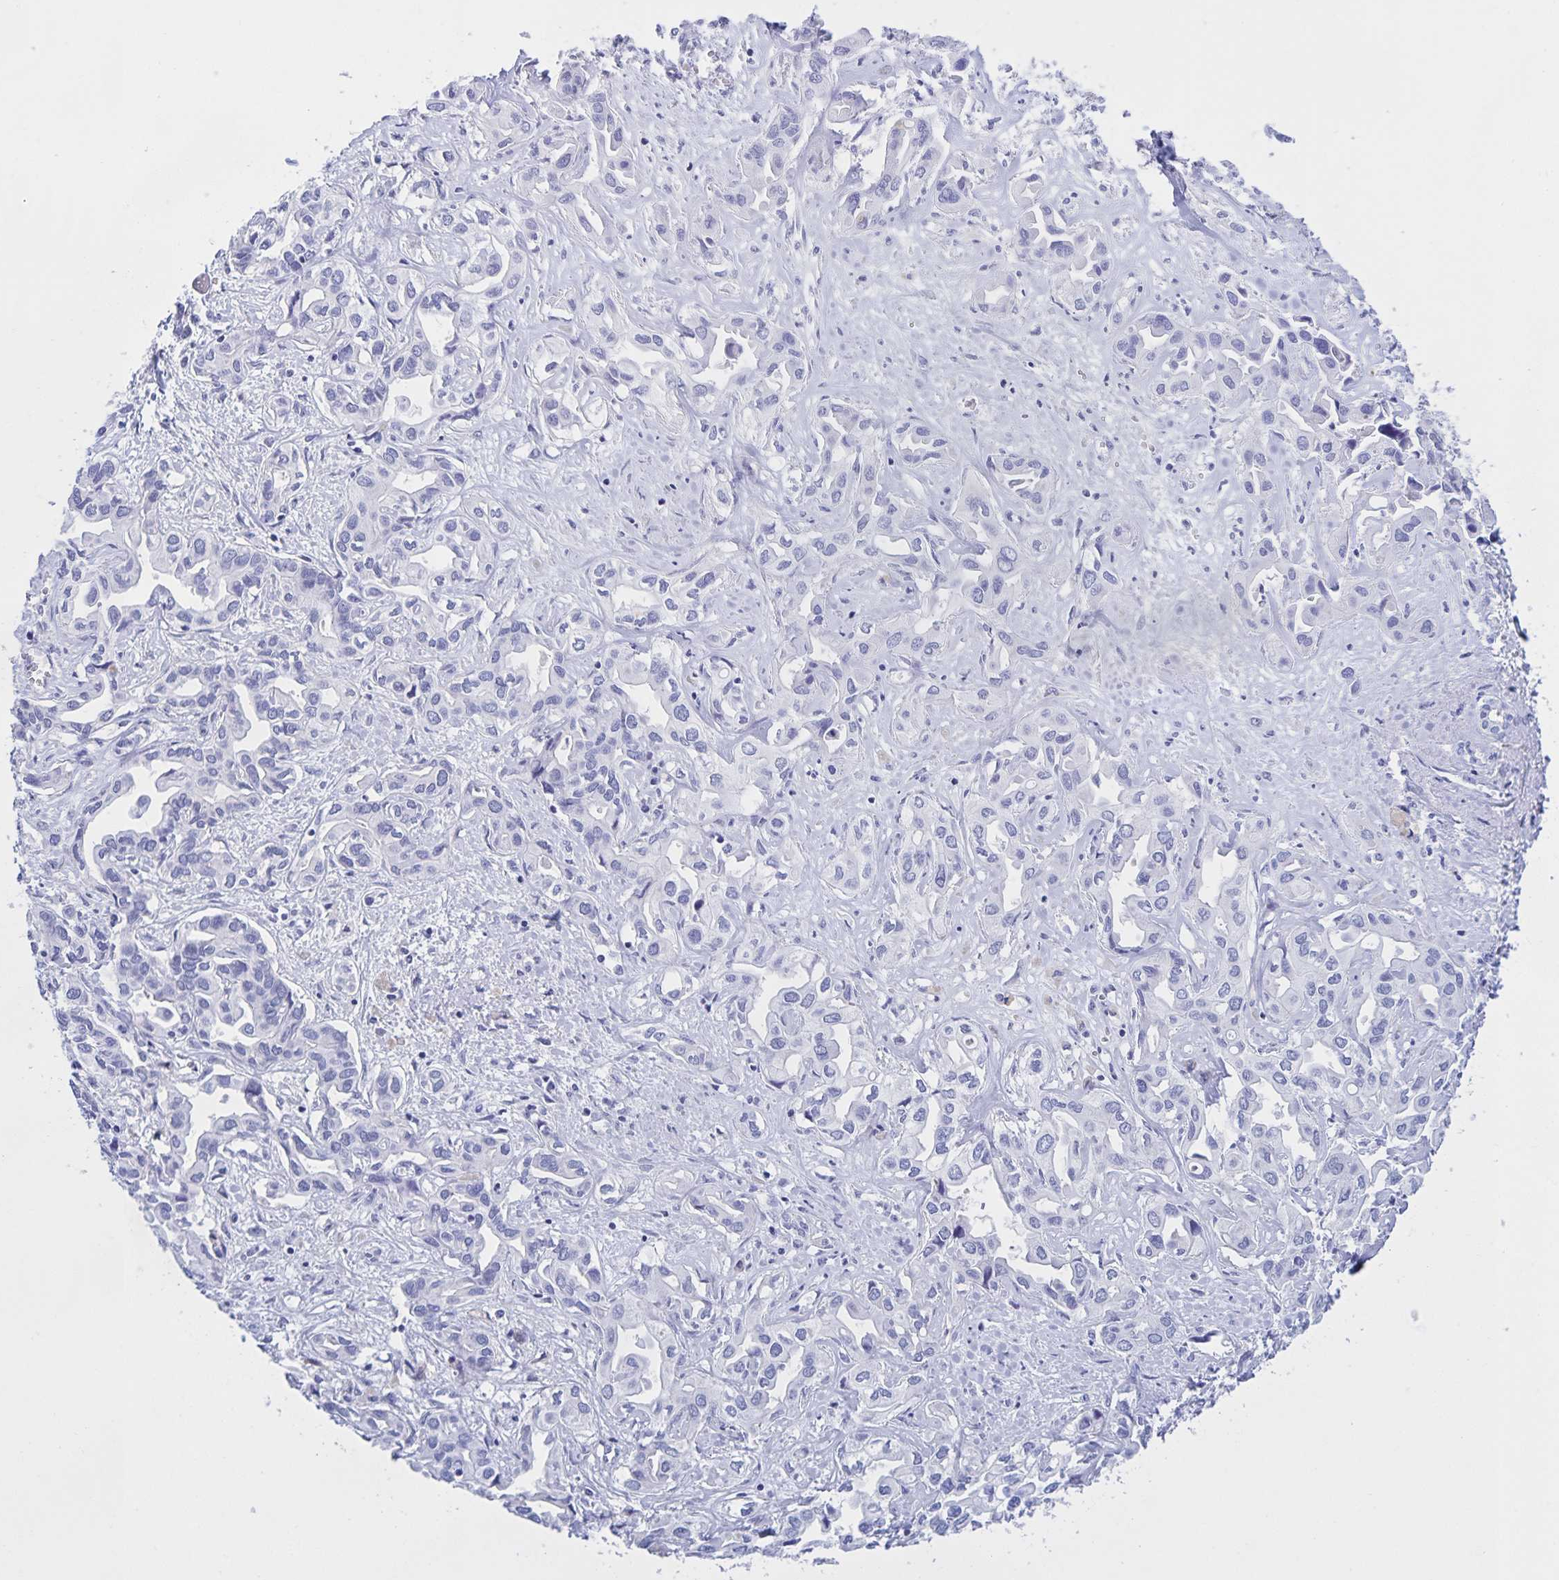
{"staining": {"intensity": "negative", "quantity": "none", "location": "none"}, "tissue": "liver cancer", "cell_type": "Tumor cells", "image_type": "cancer", "snomed": [{"axis": "morphology", "description": "Cholangiocarcinoma"}, {"axis": "topography", "description": "Liver"}], "caption": "Tumor cells are negative for protein expression in human cholangiocarcinoma (liver).", "gene": "CATSPER4", "patient": {"sex": "female", "age": 64}}